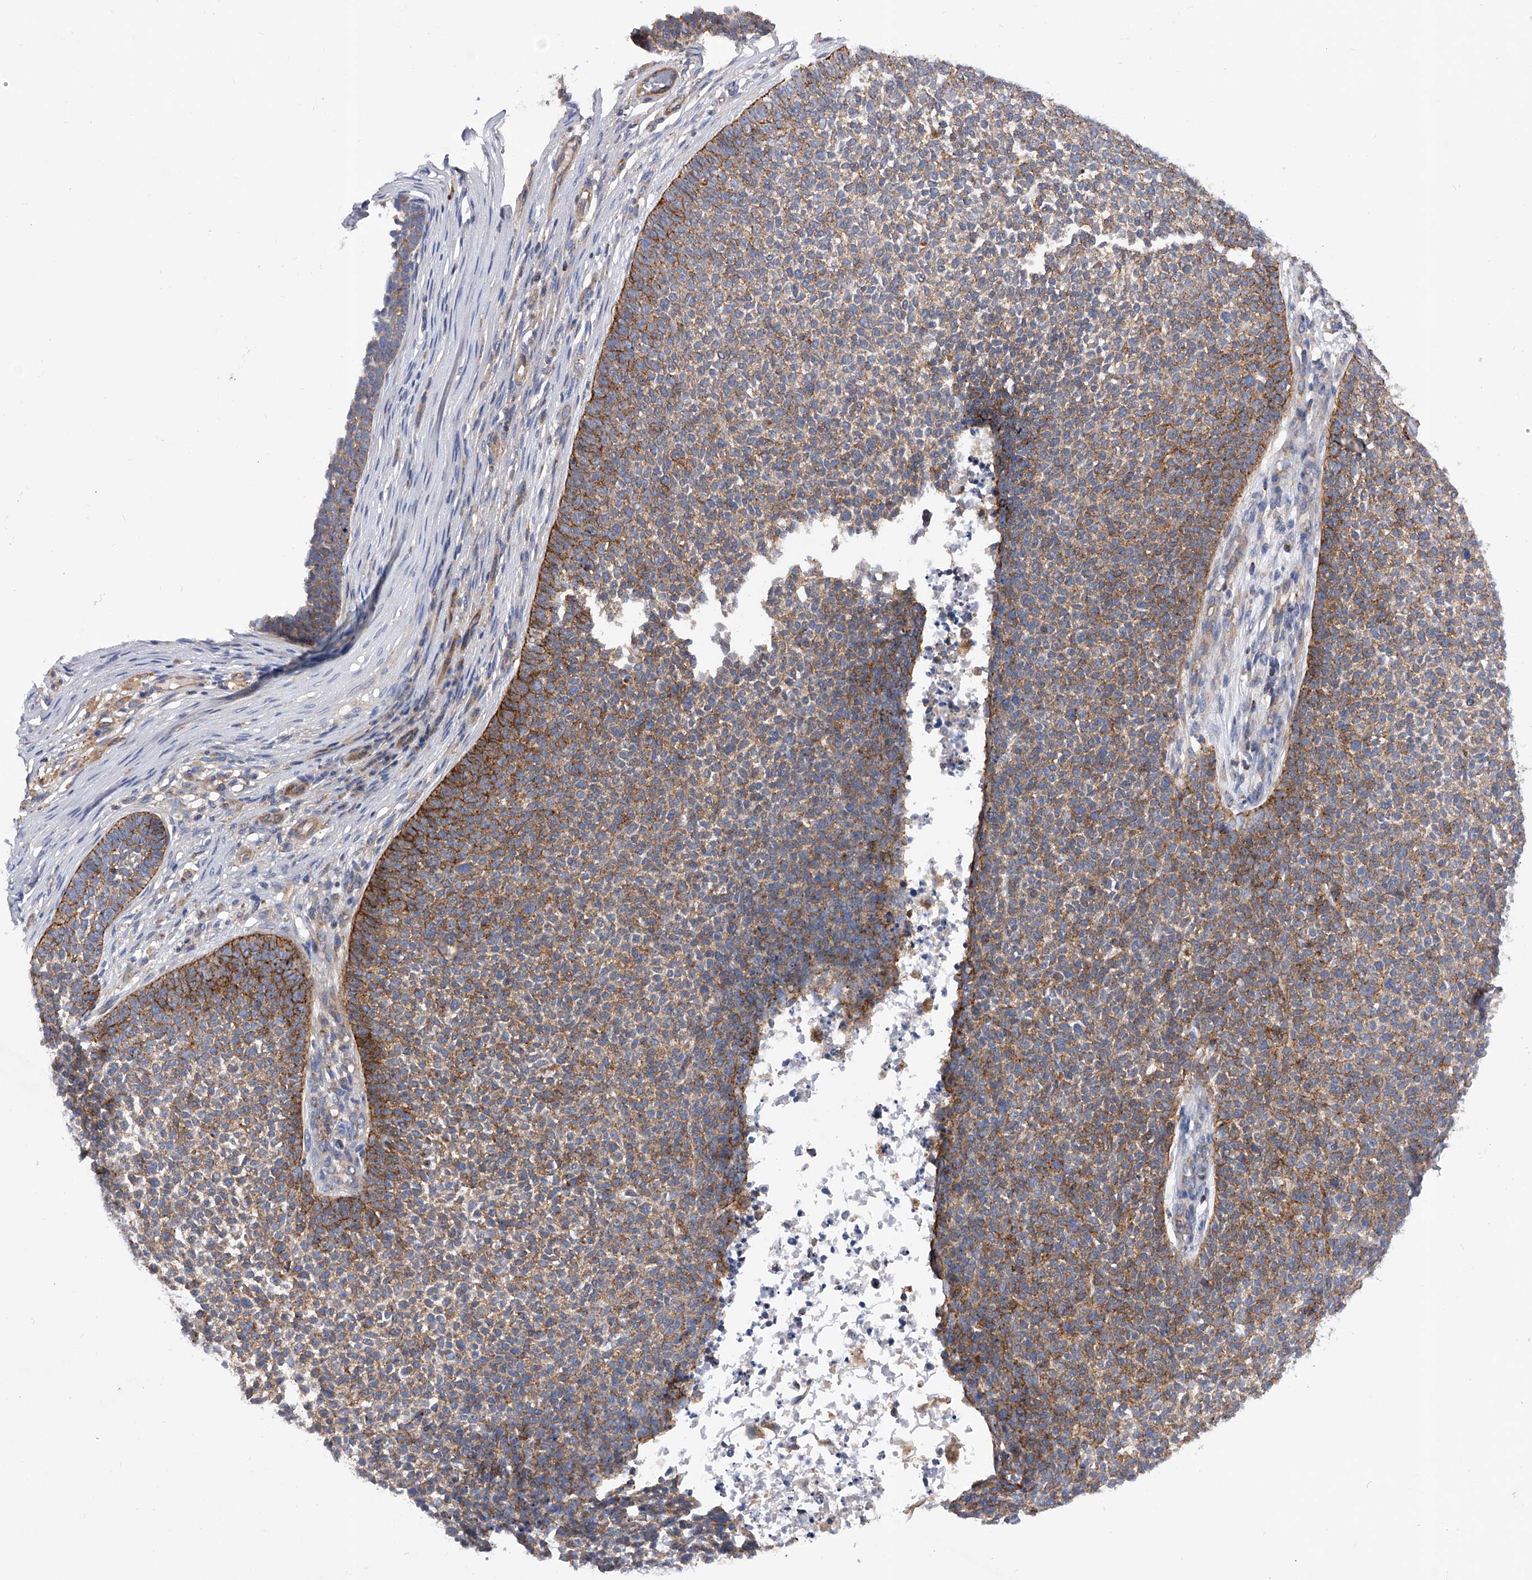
{"staining": {"intensity": "moderate", "quantity": ">75%", "location": "cytoplasmic/membranous"}, "tissue": "skin cancer", "cell_type": "Tumor cells", "image_type": "cancer", "snomed": [{"axis": "morphology", "description": "Basal cell carcinoma"}, {"axis": "topography", "description": "Skin"}], "caption": "IHC of human skin basal cell carcinoma exhibits medium levels of moderate cytoplasmic/membranous expression in about >75% of tumor cells.", "gene": "PDSS2", "patient": {"sex": "female", "age": 84}}